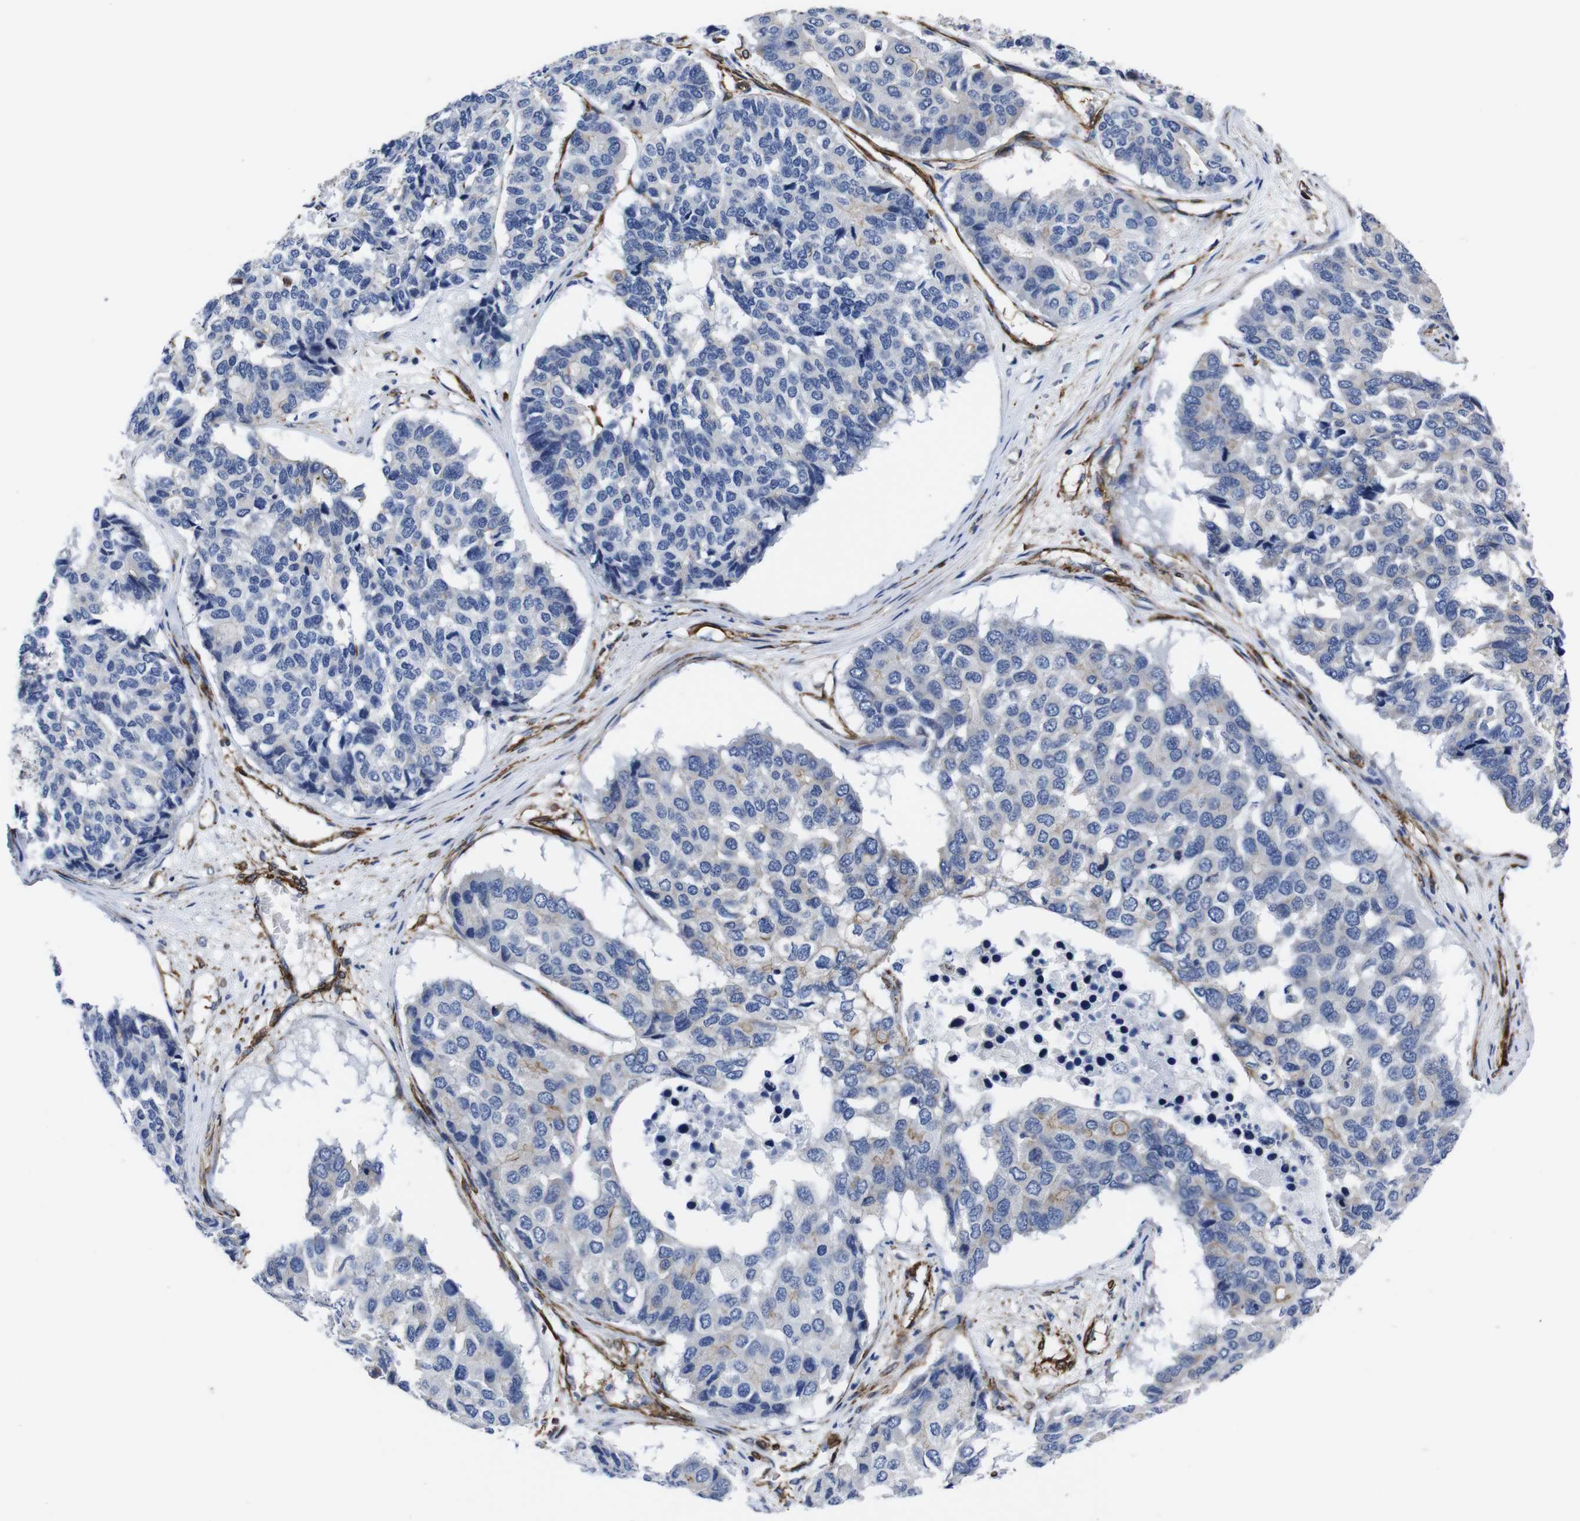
{"staining": {"intensity": "negative", "quantity": "none", "location": "none"}, "tissue": "pancreatic cancer", "cell_type": "Tumor cells", "image_type": "cancer", "snomed": [{"axis": "morphology", "description": "Adenocarcinoma, NOS"}, {"axis": "topography", "description": "Pancreas"}], "caption": "The histopathology image demonstrates no significant staining in tumor cells of adenocarcinoma (pancreatic).", "gene": "WNT10A", "patient": {"sex": "male", "age": 50}}